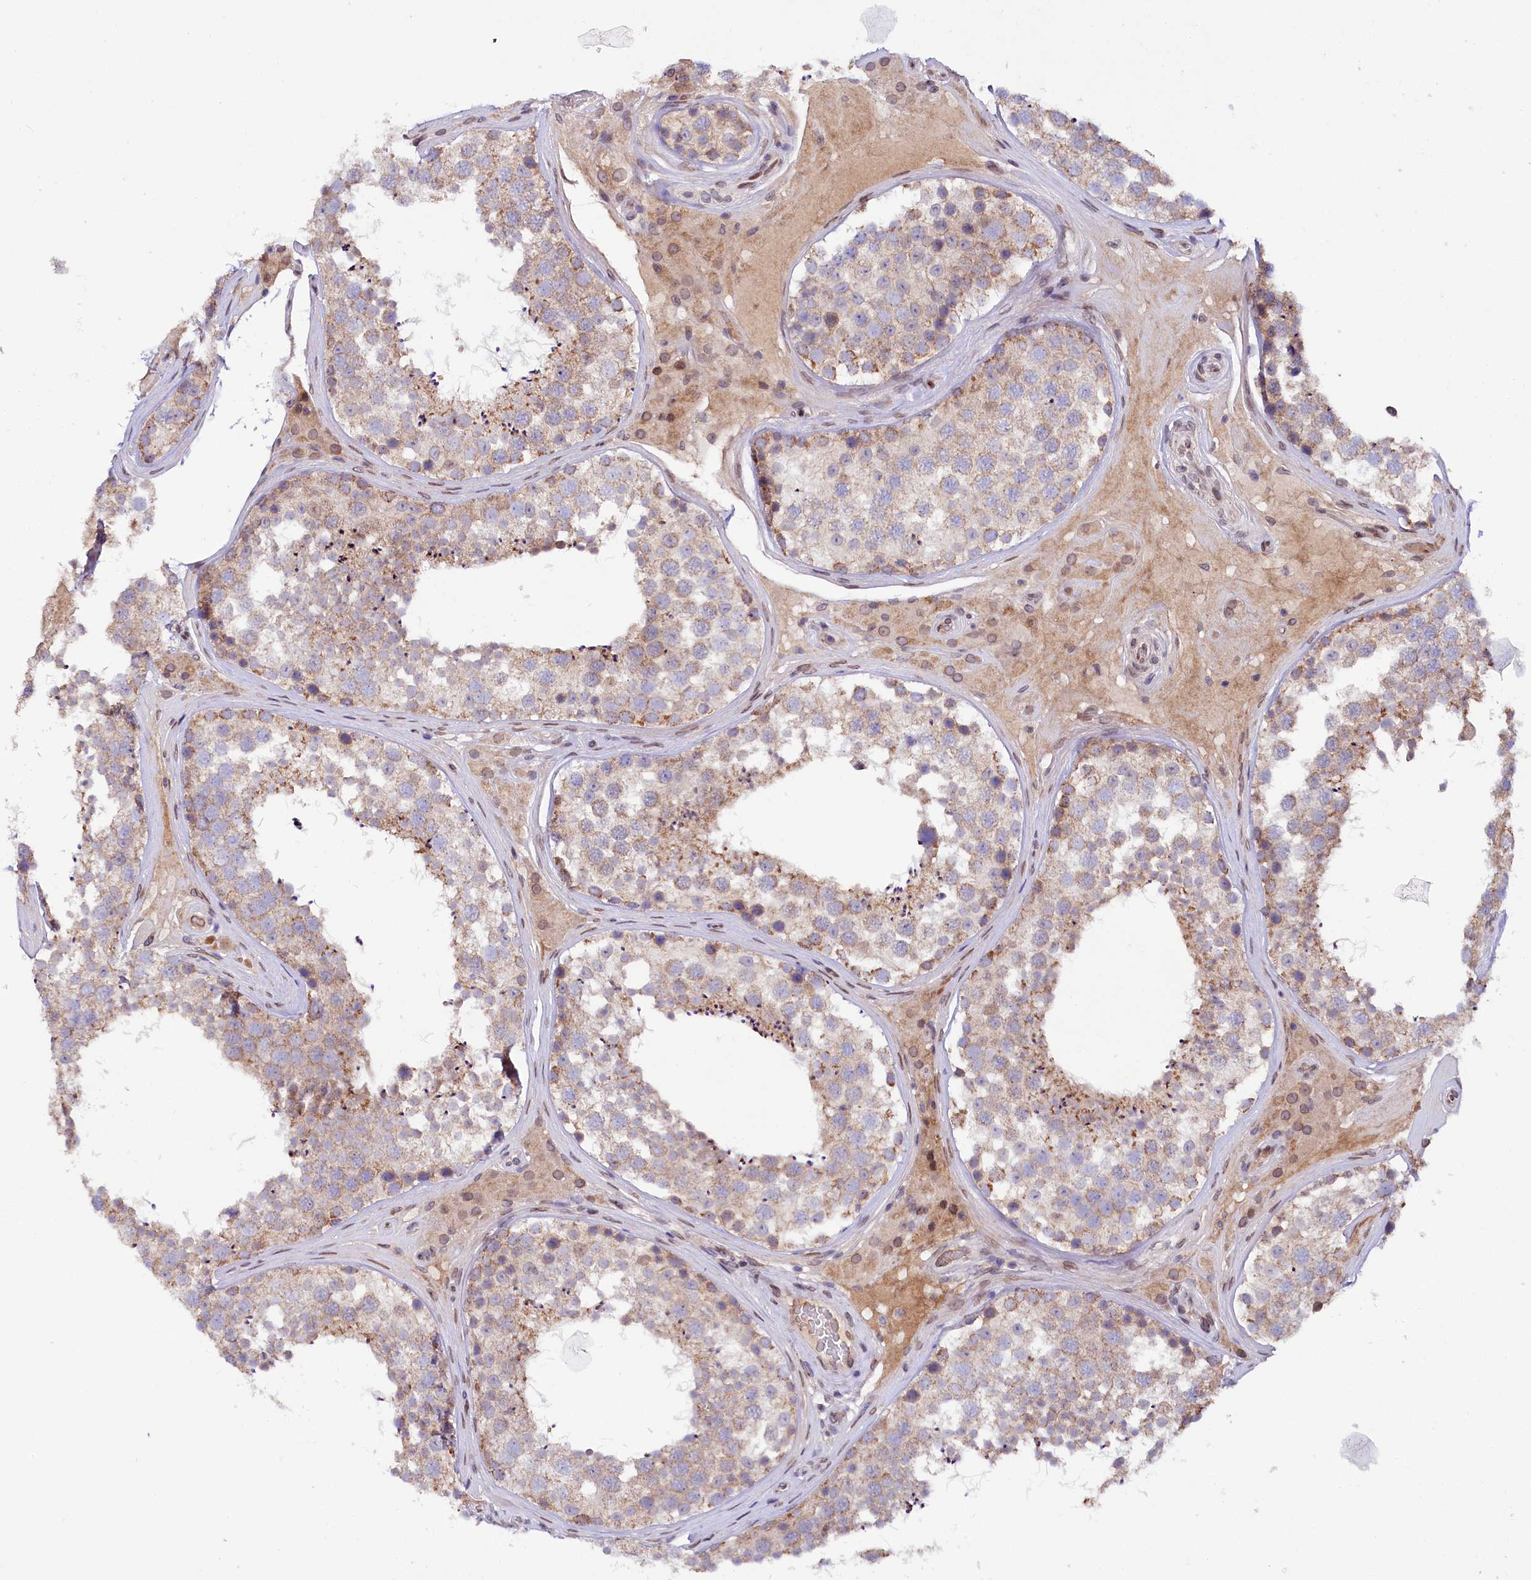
{"staining": {"intensity": "moderate", "quantity": ">75%", "location": "cytoplasmic/membranous"}, "tissue": "testis", "cell_type": "Cells in seminiferous ducts", "image_type": "normal", "snomed": [{"axis": "morphology", "description": "Normal tissue, NOS"}, {"axis": "topography", "description": "Testis"}], "caption": "Brown immunohistochemical staining in unremarkable human testis exhibits moderate cytoplasmic/membranous staining in about >75% of cells in seminiferous ducts.", "gene": "ZNF226", "patient": {"sex": "male", "age": 46}}